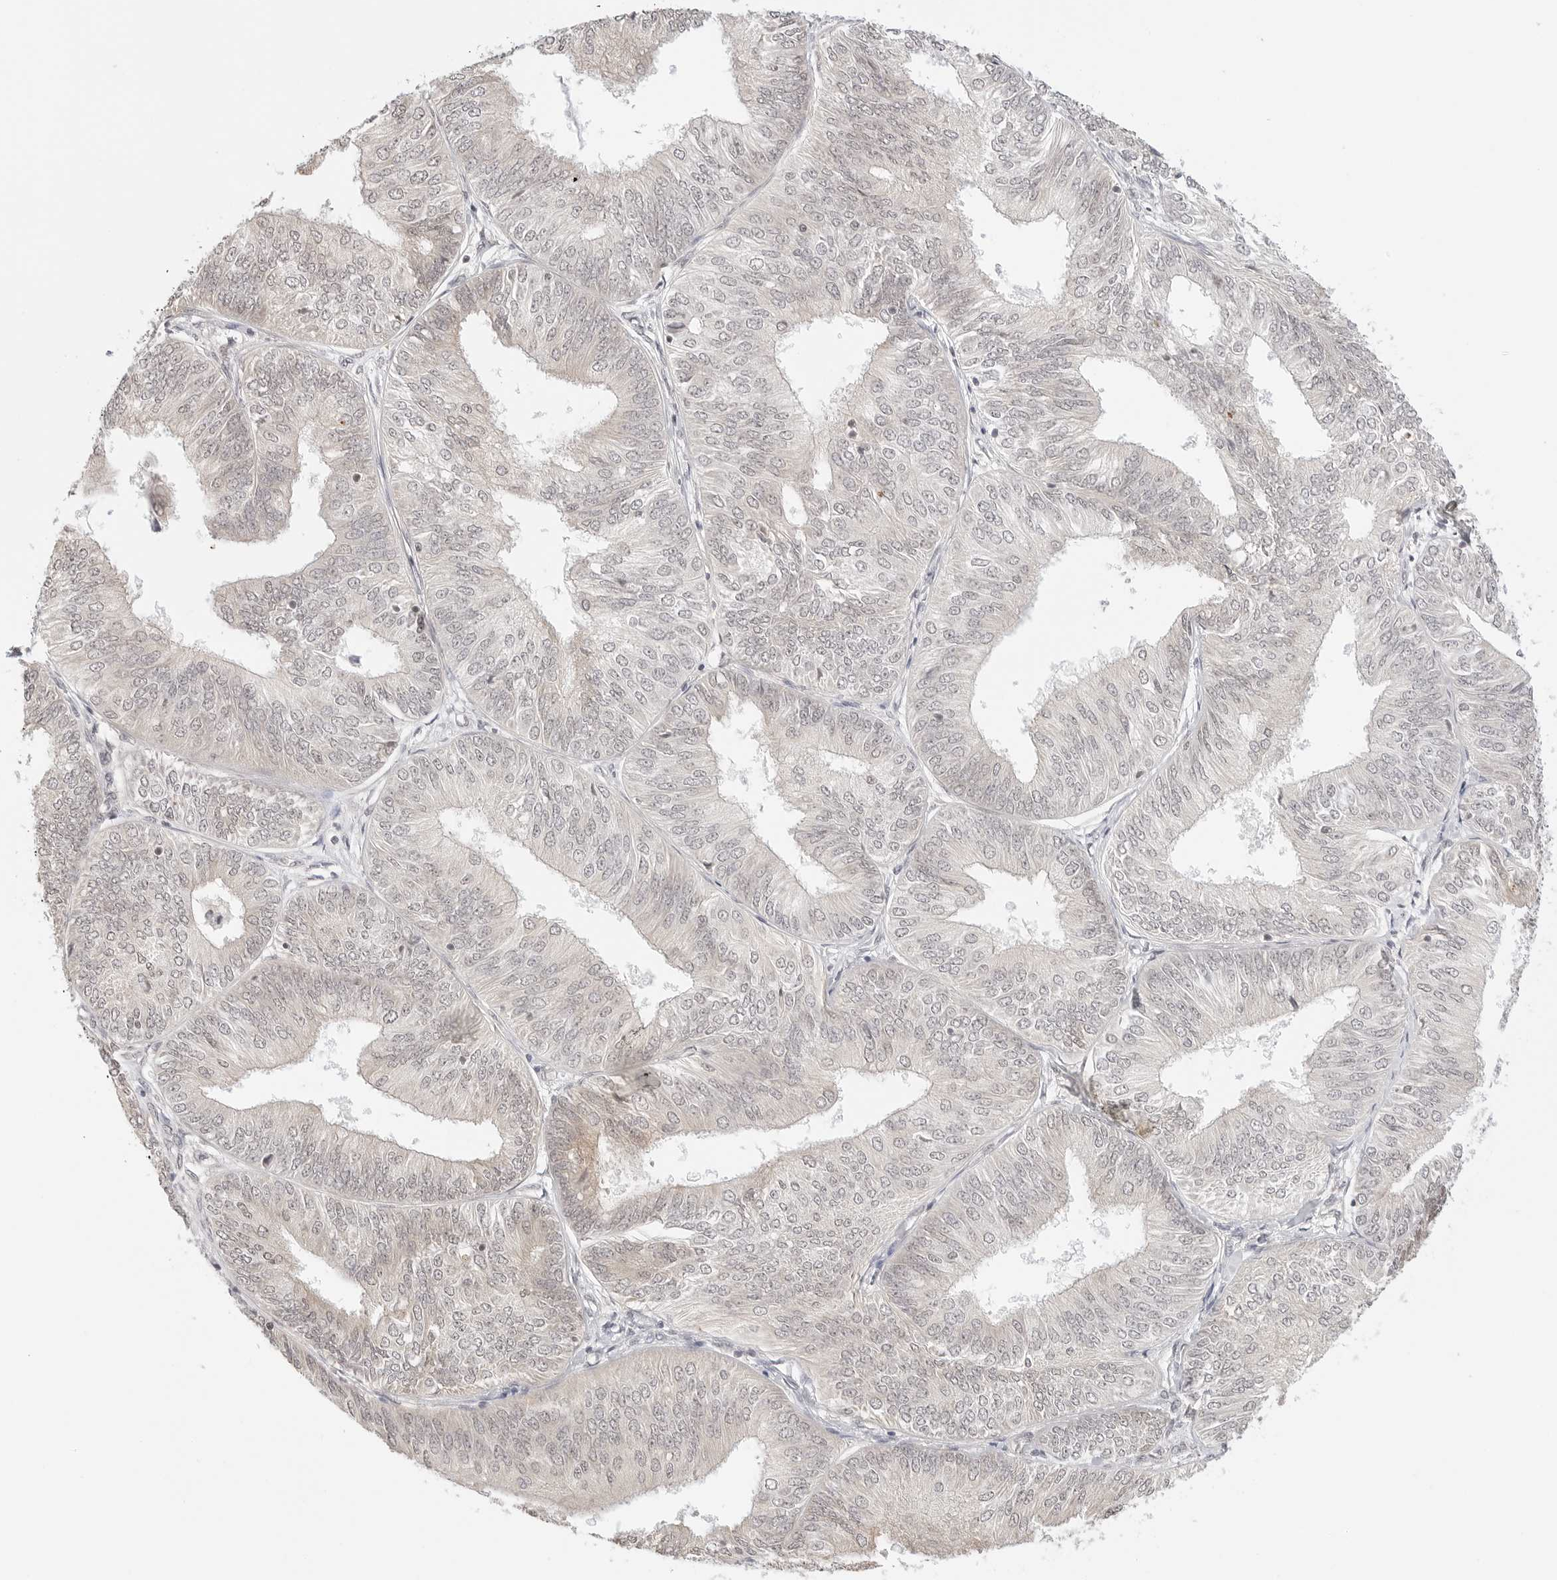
{"staining": {"intensity": "negative", "quantity": "none", "location": "none"}, "tissue": "endometrial cancer", "cell_type": "Tumor cells", "image_type": "cancer", "snomed": [{"axis": "morphology", "description": "Adenocarcinoma, NOS"}, {"axis": "topography", "description": "Endometrium"}], "caption": "This is a photomicrograph of IHC staining of endometrial cancer (adenocarcinoma), which shows no expression in tumor cells.", "gene": "SEPTIN4", "patient": {"sex": "female", "age": 58}}